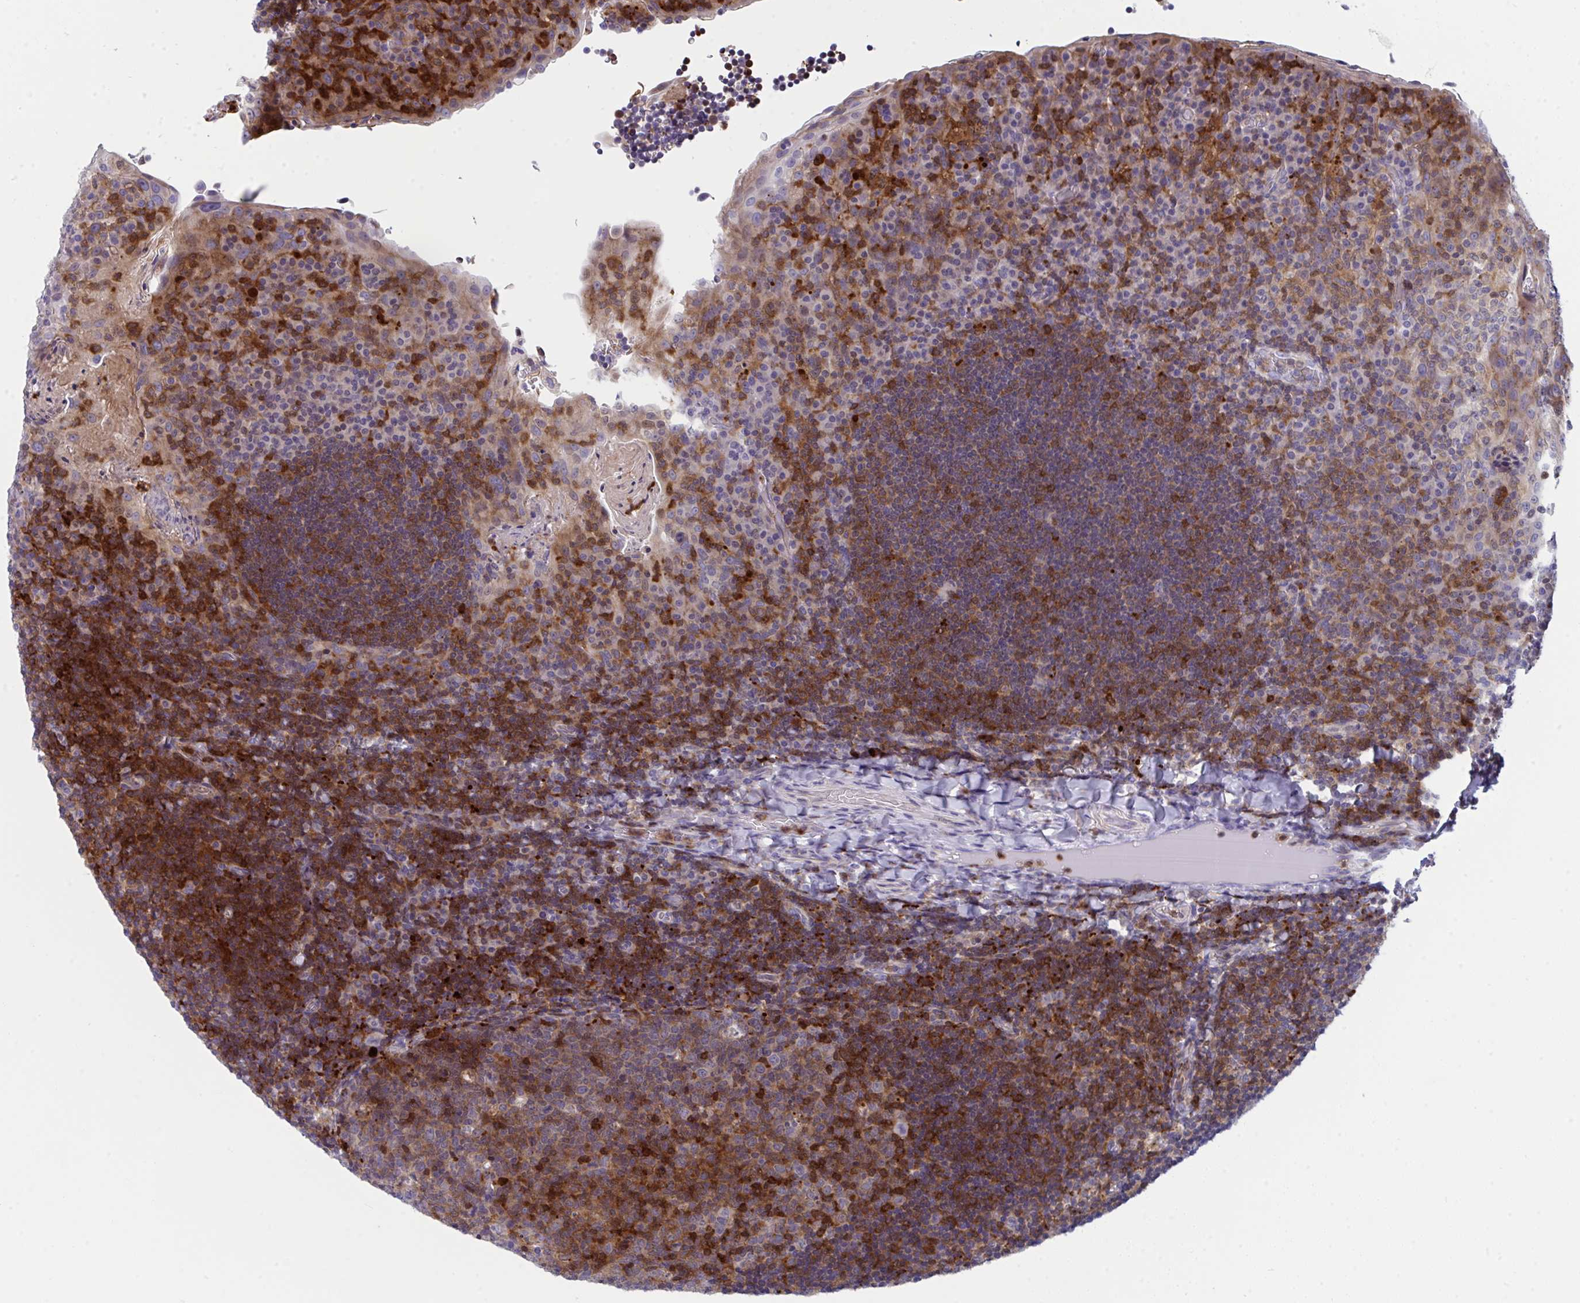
{"staining": {"intensity": "strong", "quantity": "25%-75%", "location": "cytoplasmic/membranous"}, "tissue": "tonsil", "cell_type": "Germinal center cells", "image_type": "normal", "snomed": [{"axis": "morphology", "description": "Normal tissue, NOS"}, {"axis": "topography", "description": "Tonsil"}], "caption": "Protein staining of benign tonsil demonstrates strong cytoplasmic/membranous positivity in about 25%-75% of germinal center cells.", "gene": "AOC2", "patient": {"sex": "male", "age": 17}}